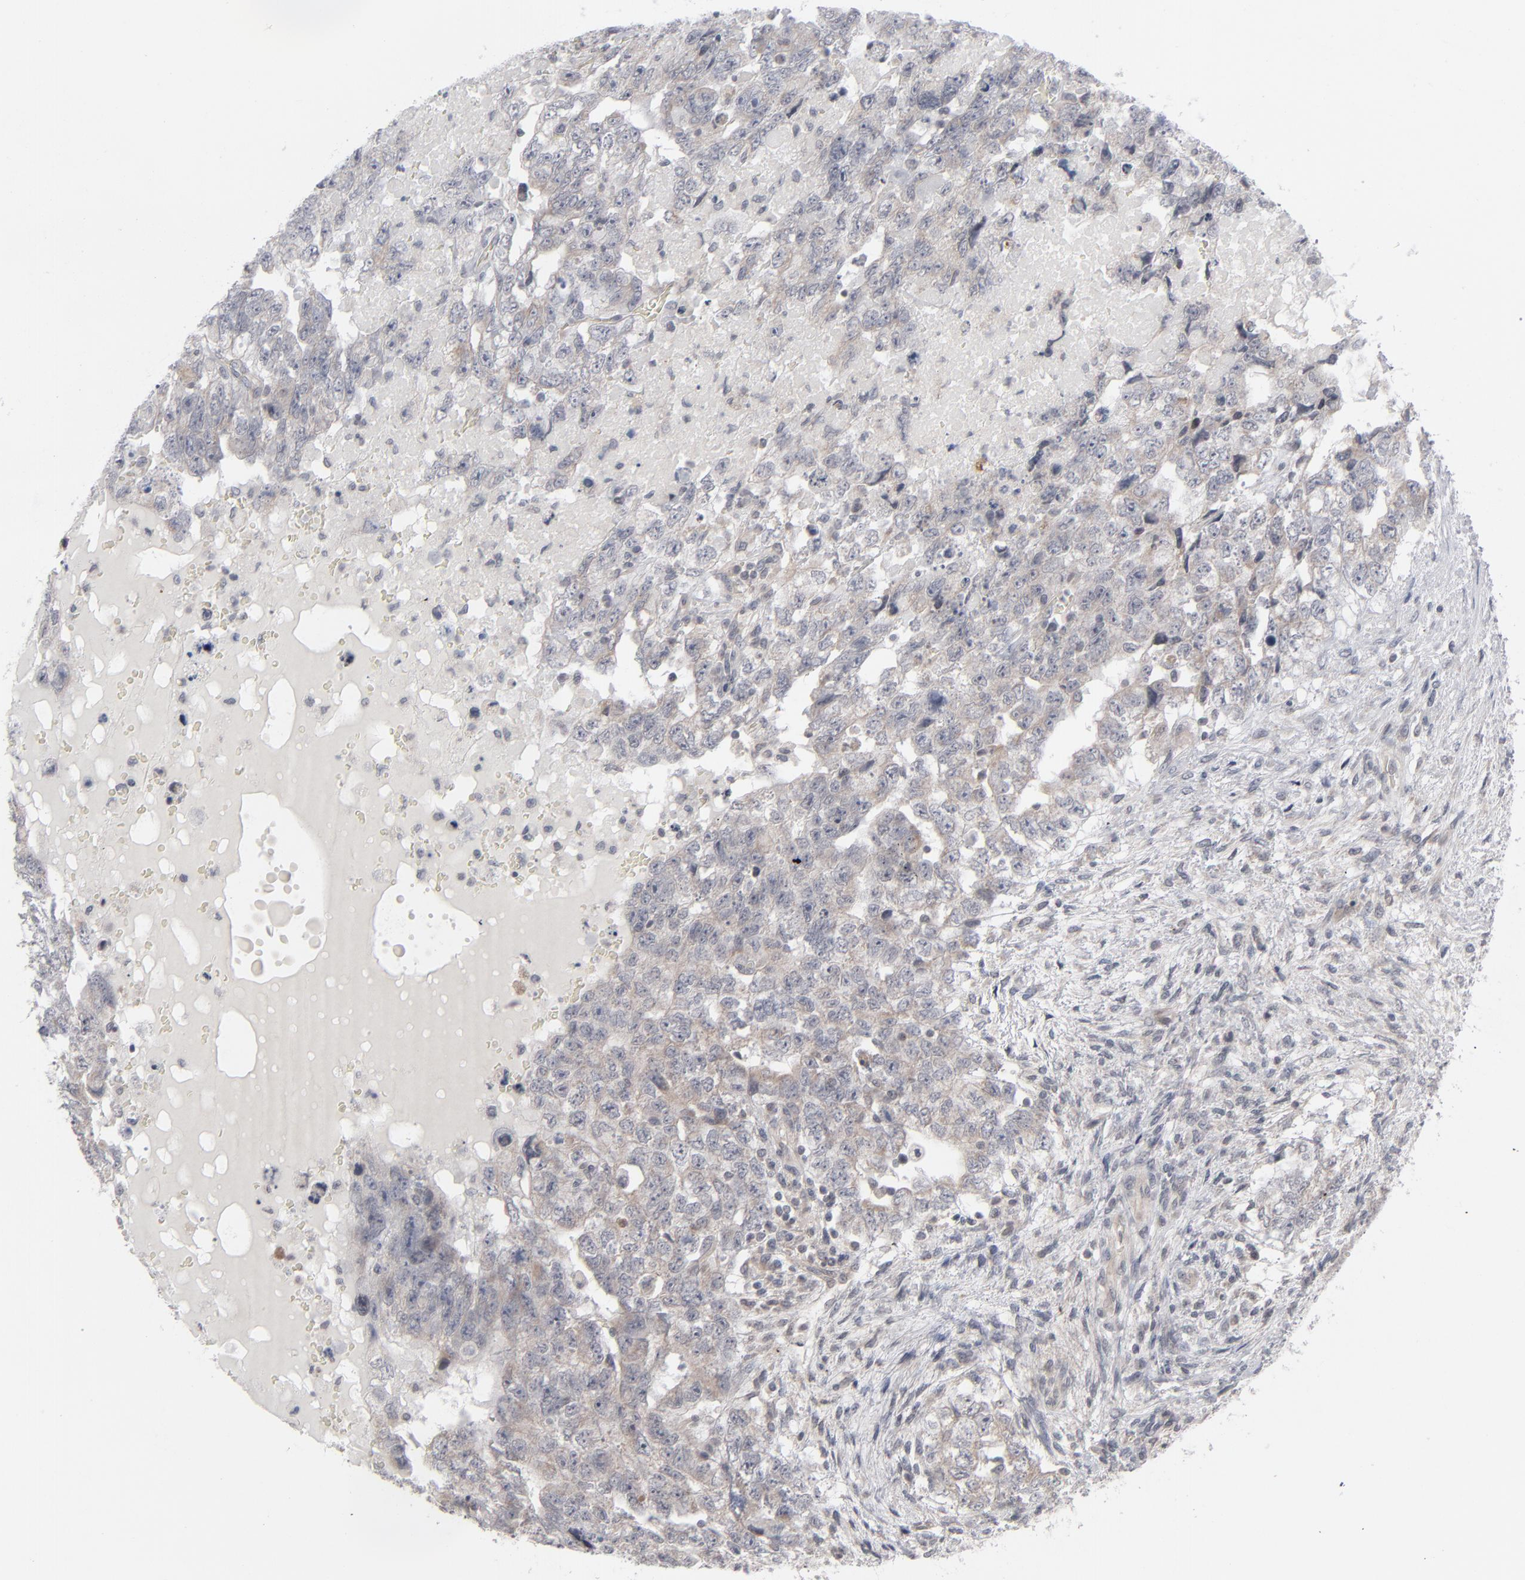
{"staining": {"intensity": "negative", "quantity": "none", "location": "none"}, "tissue": "testis cancer", "cell_type": "Tumor cells", "image_type": "cancer", "snomed": [{"axis": "morphology", "description": "Carcinoma, Embryonal, NOS"}, {"axis": "topography", "description": "Testis"}], "caption": "The immunohistochemistry (IHC) image has no significant expression in tumor cells of testis cancer (embryonal carcinoma) tissue. (DAB immunohistochemistry with hematoxylin counter stain).", "gene": "POF1B", "patient": {"sex": "male", "age": 36}}